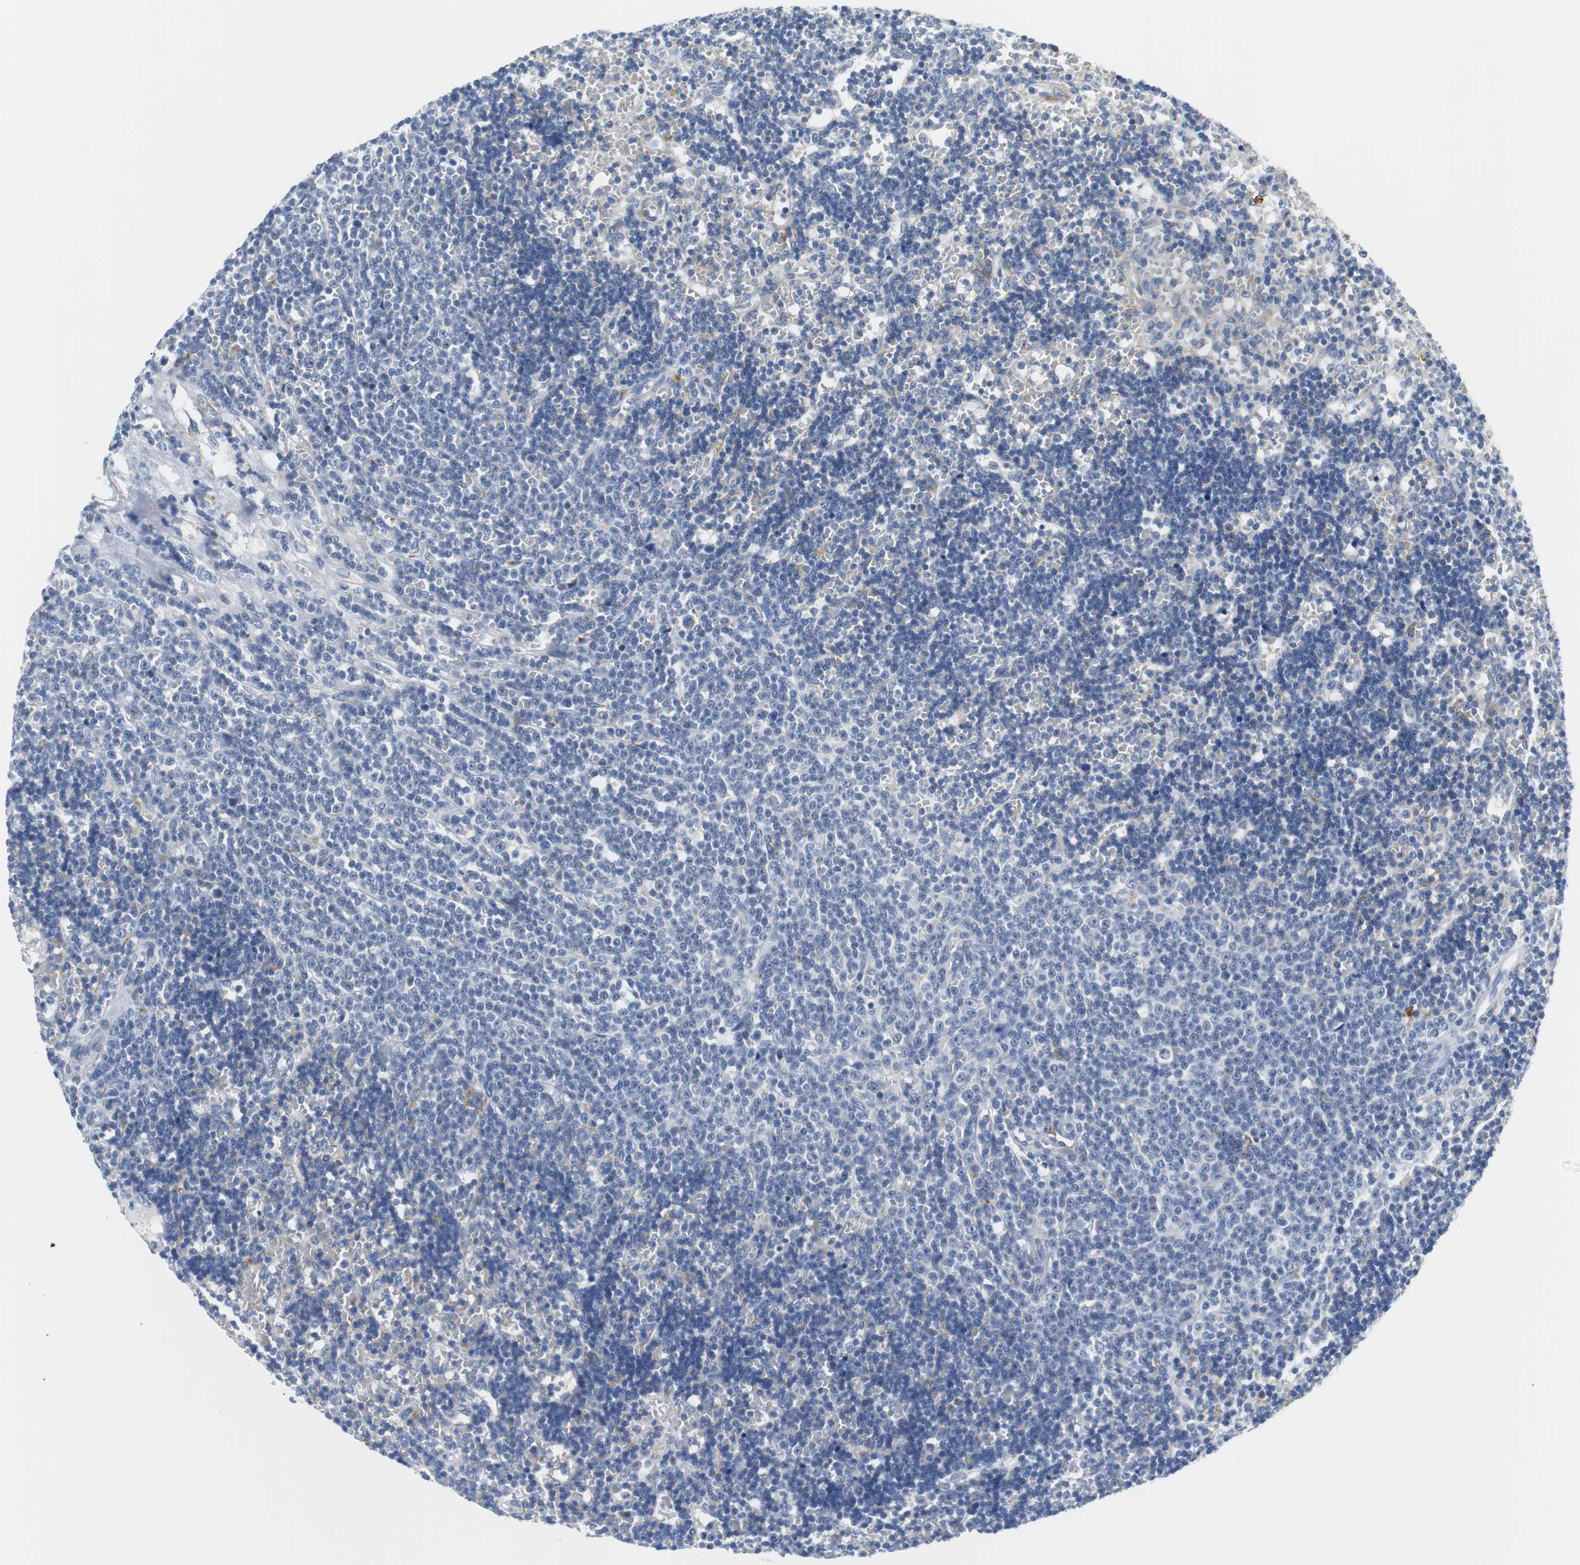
{"staining": {"intensity": "negative", "quantity": "none", "location": "none"}, "tissue": "lymphoma", "cell_type": "Tumor cells", "image_type": "cancer", "snomed": [{"axis": "morphology", "description": "Malignant lymphoma, non-Hodgkin's type, Low grade"}, {"axis": "topography", "description": "Spleen"}], "caption": "This photomicrograph is of lymphoma stained with immunohistochemistry (IHC) to label a protein in brown with the nuclei are counter-stained blue. There is no positivity in tumor cells.", "gene": "PDIA4", "patient": {"sex": "male", "age": 60}}